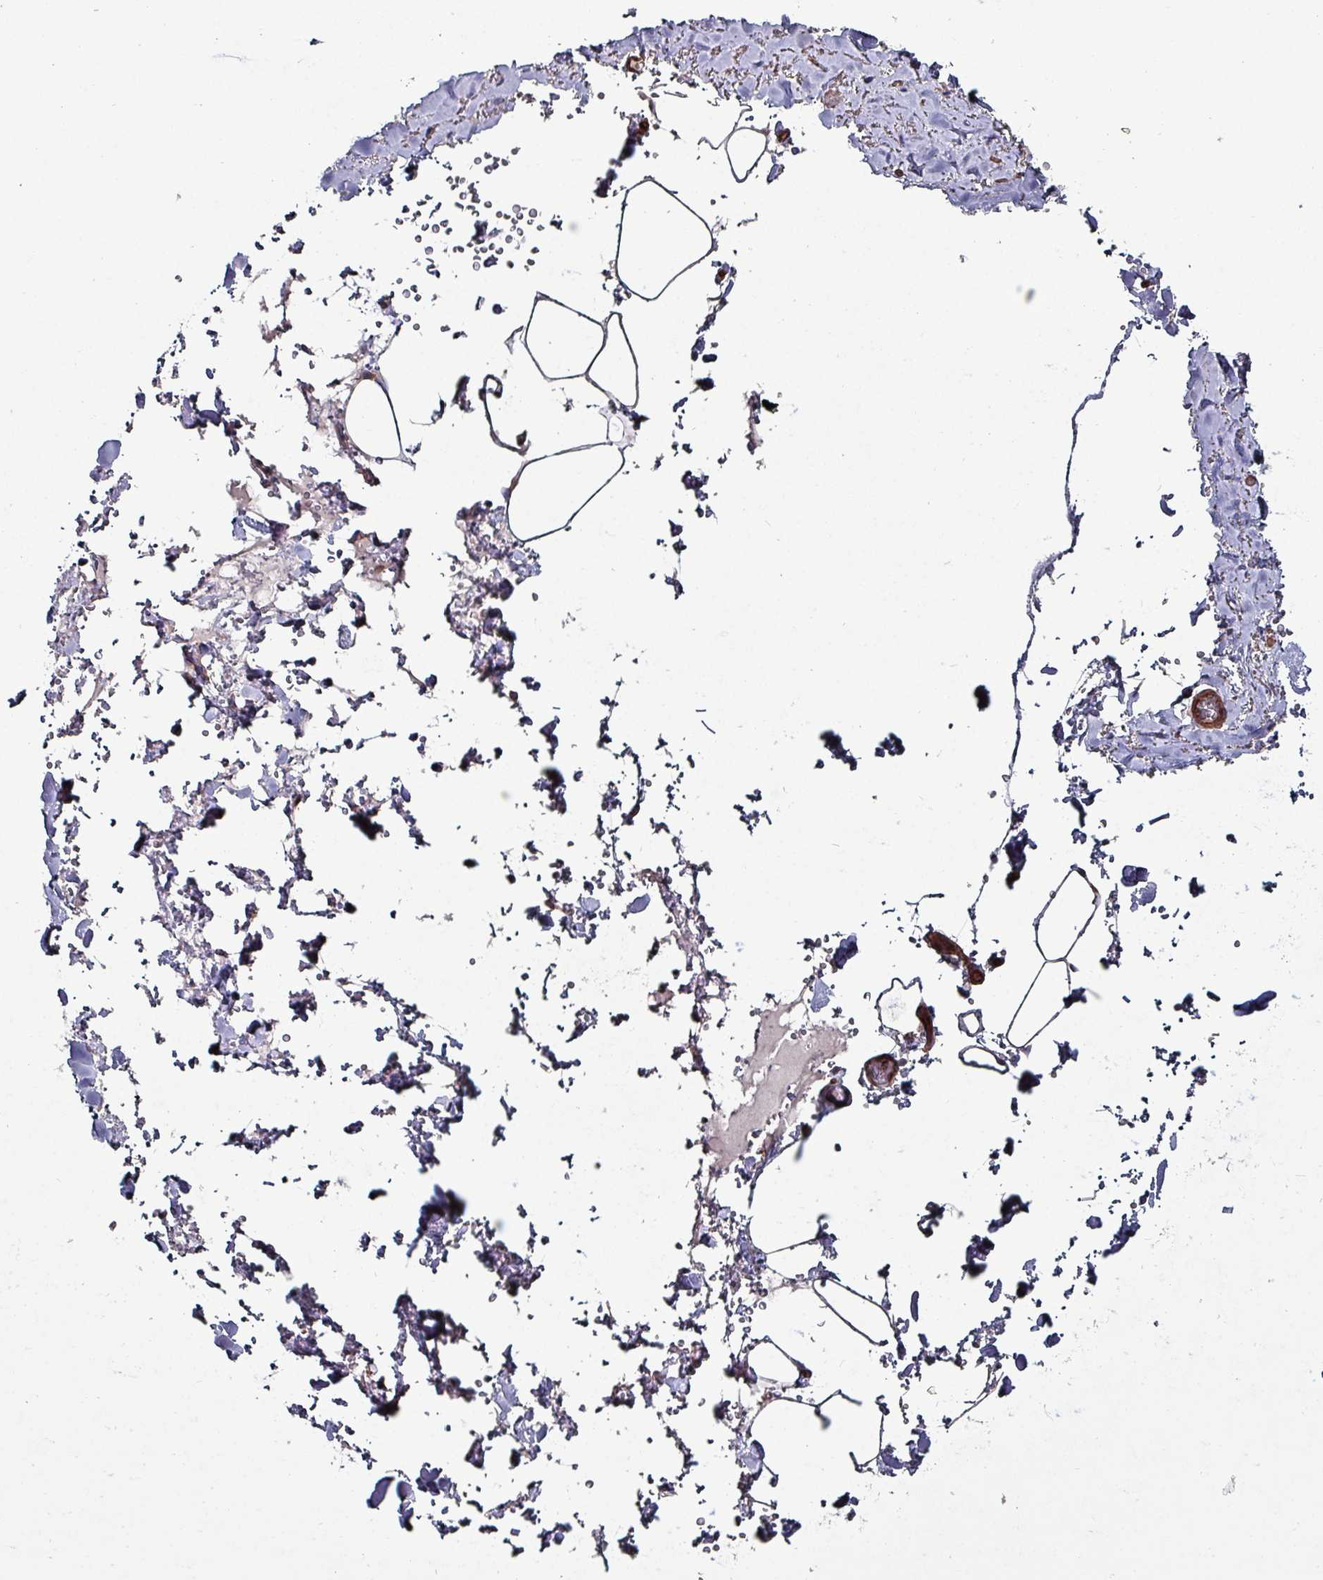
{"staining": {"intensity": "negative", "quantity": "none", "location": "none"}, "tissue": "adipose tissue", "cell_type": "Adipocytes", "image_type": "normal", "snomed": [{"axis": "morphology", "description": "Normal tissue, NOS"}, {"axis": "topography", "description": "Rectum"}, {"axis": "topography", "description": "Peripheral nerve tissue"}], "caption": "This is a histopathology image of immunohistochemistry (IHC) staining of unremarkable adipose tissue, which shows no expression in adipocytes. (DAB IHC visualized using brightfield microscopy, high magnification).", "gene": "ANO10", "patient": {"sex": "female", "age": 69}}